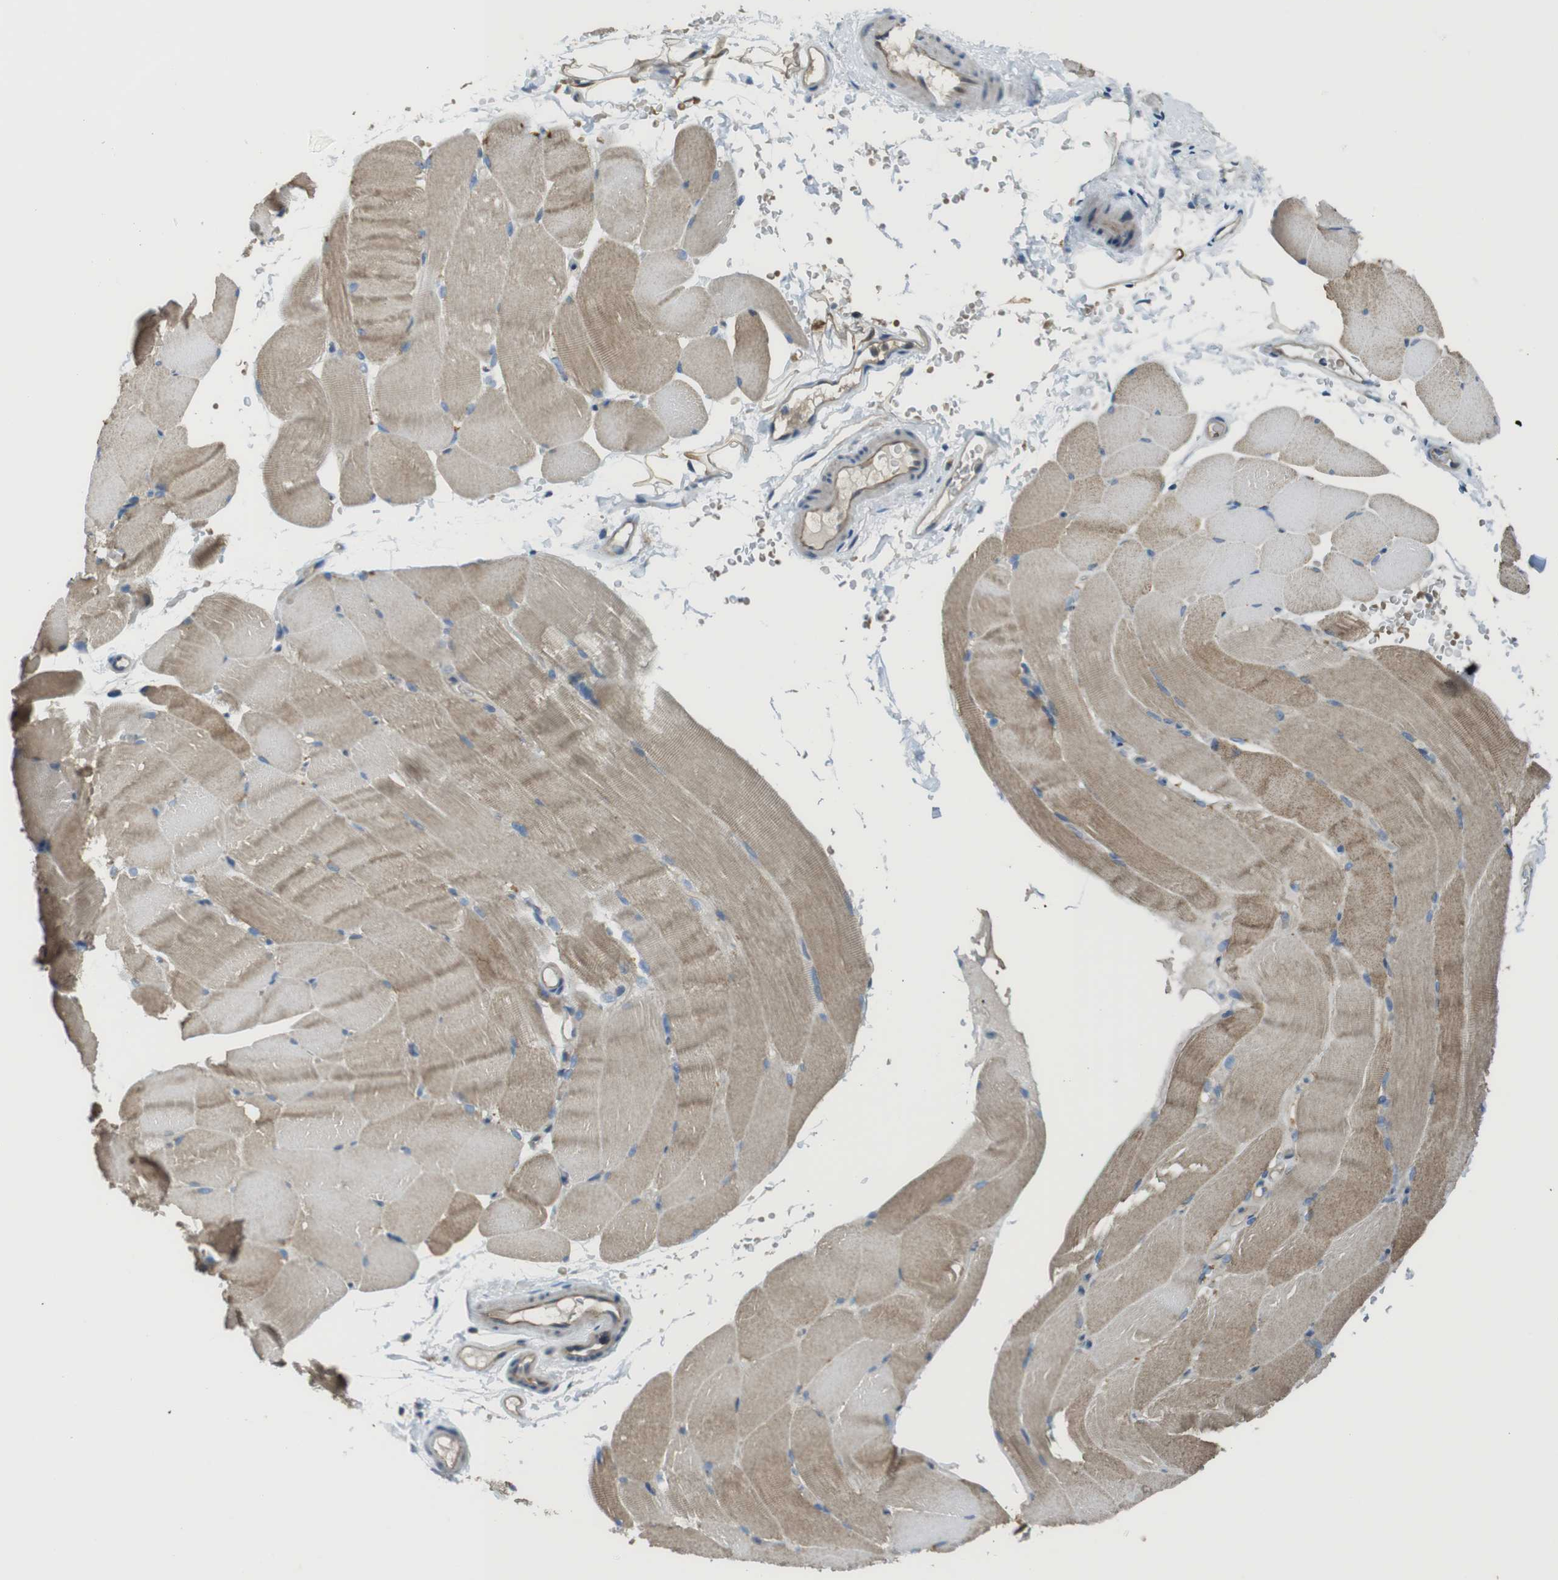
{"staining": {"intensity": "weak", "quantity": ">75%", "location": "cytoplasmic/membranous"}, "tissue": "skeletal muscle", "cell_type": "Myocytes", "image_type": "normal", "snomed": [{"axis": "morphology", "description": "Normal tissue, NOS"}, {"axis": "topography", "description": "Skeletal muscle"}, {"axis": "topography", "description": "Parathyroid gland"}], "caption": "A brown stain highlights weak cytoplasmic/membranous positivity of a protein in myocytes of benign human skeletal muscle. The protein is shown in brown color, while the nuclei are stained blue.", "gene": "ABHD15", "patient": {"sex": "female", "age": 37}}